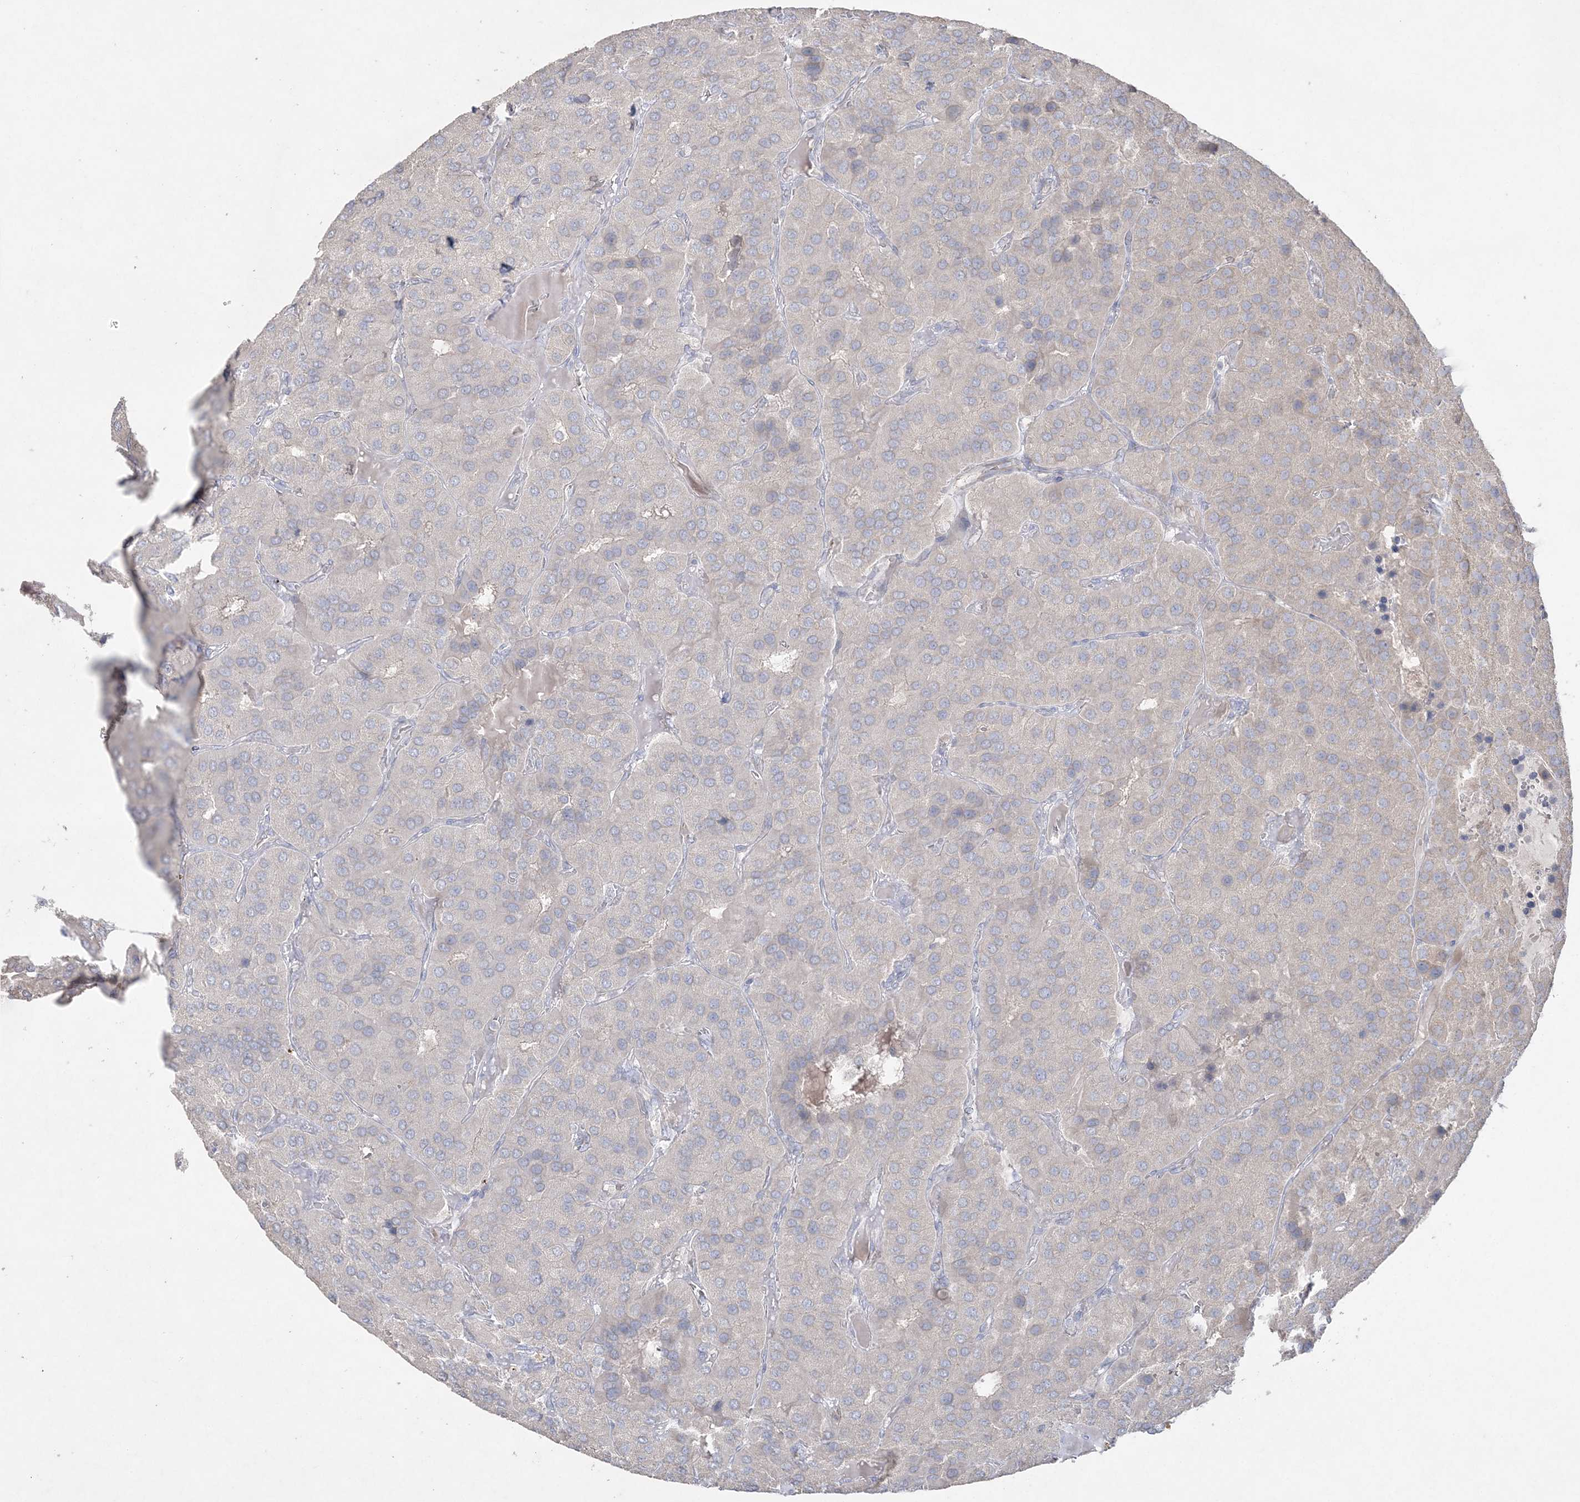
{"staining": {"intensity": "negative", "quantity": "none", "location": "none"}, "tissue": "parathyroid gland", "cell_type": "Glandular cells", "image_type": "normal", "snomed": [{"axis": "morphology", "description": "Normal tissue, NOS"}, {"axis": "morphology", "description": "Adenoma, NOS"}, {"axis": "topography", "description": "Parathyroid gland"}], "caption": "Parathyroid gland was stained to show a protein in brown. There is no significant staining in glandular cells. (Stains: DAB IHC with hematoxylin counter stain, Microscopy: brightfield microscopy at high magnification).", "gene": "SH3BP4", "patient": {"sex": "female", "age": 86}}